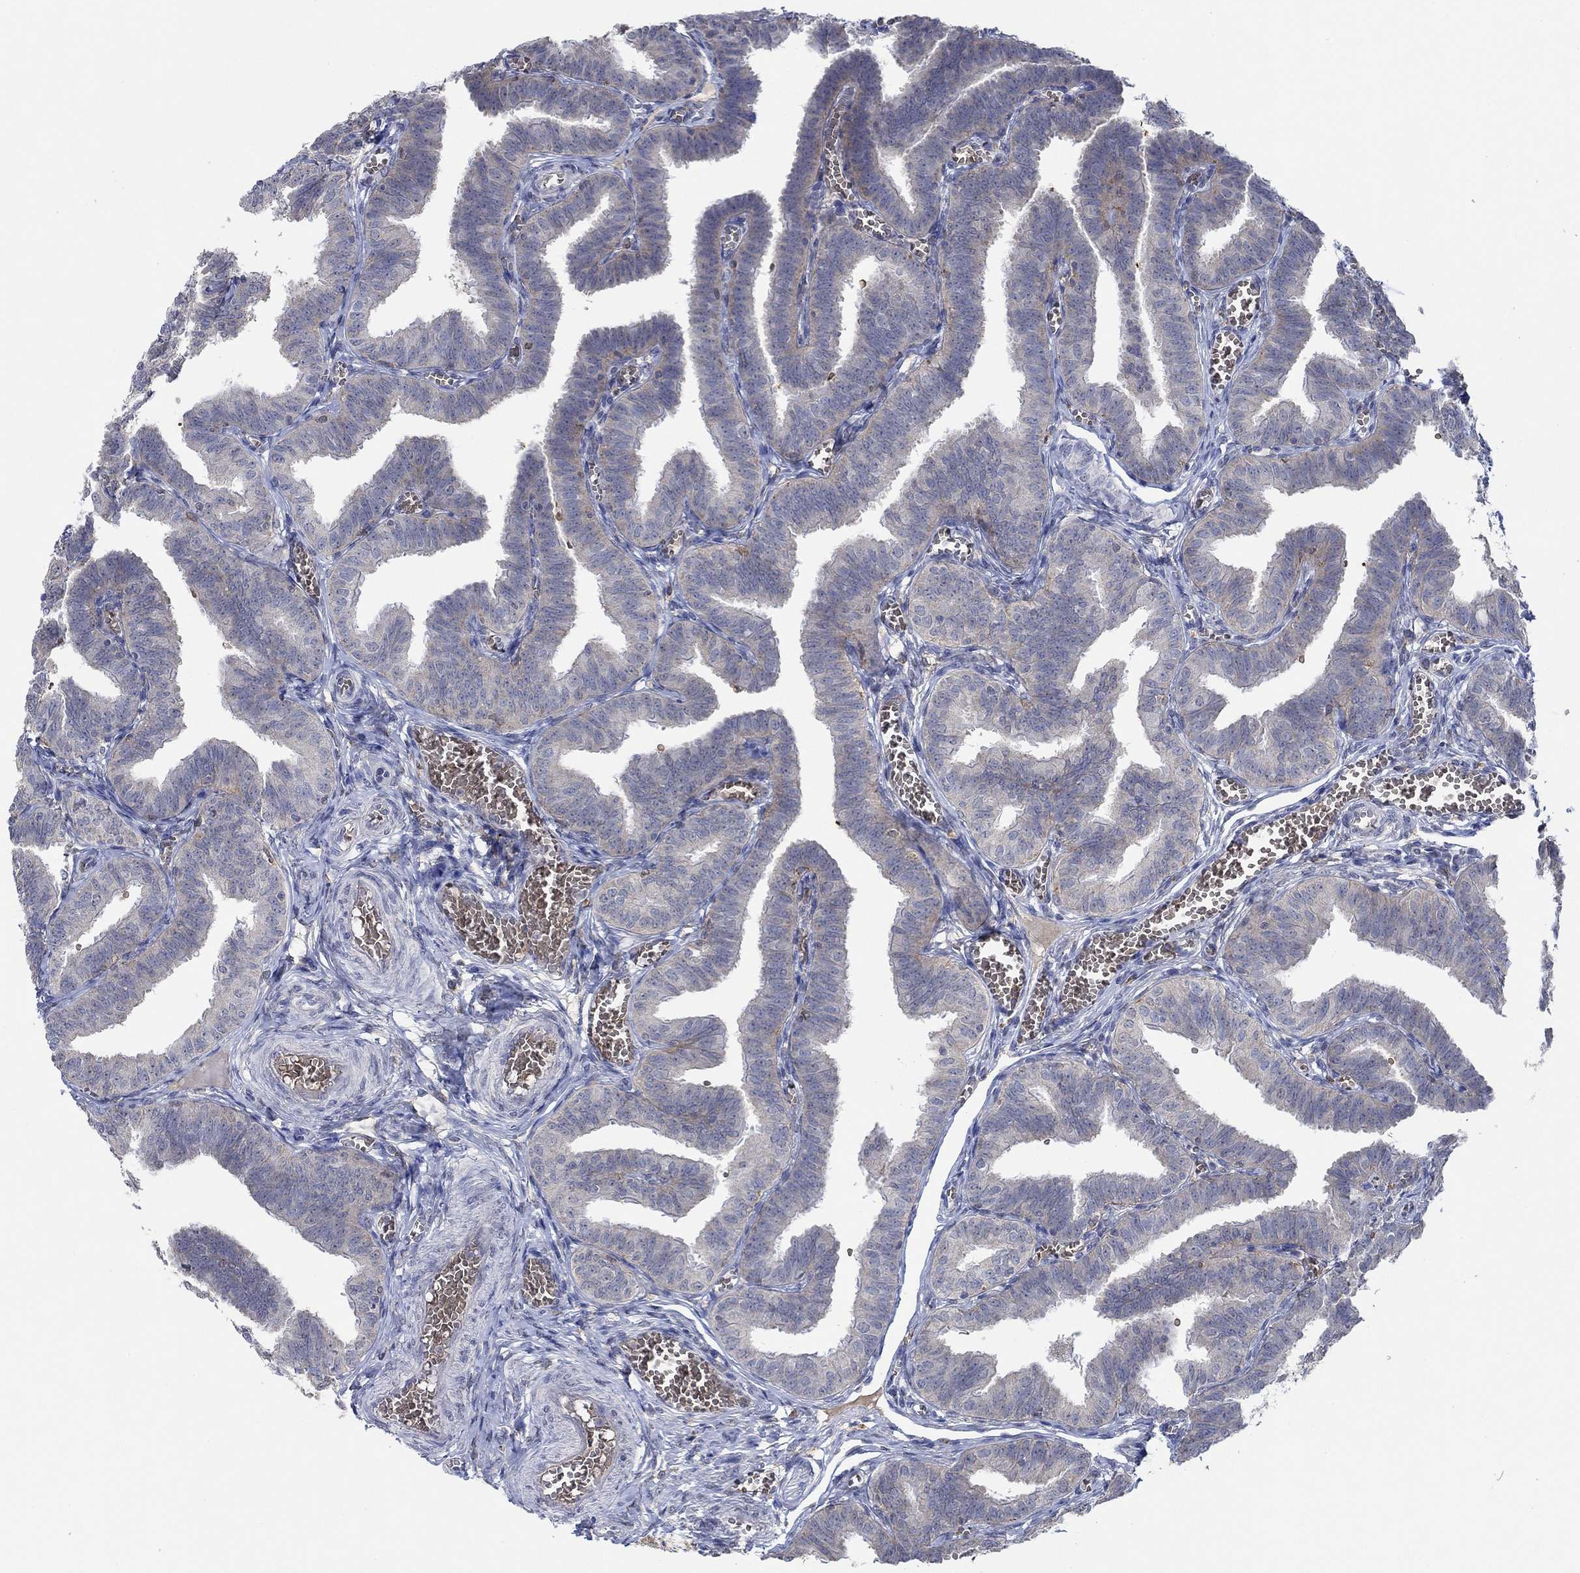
{"staining": {"intensity": "negative", "quantity": "none", "location": "none"}, "tissue": "fallopian tube", "cell_type": "Glandular cells", "image_type": "normal", "snomed": [{"axis": "morphology", "description": "Normal tissue, NOS"}, {"axis": "topography", "description": "Fallopian tube"}], "caption": "This is a histopathology image of immunohistochemistry (IHC) staining of unremarkable fallopian tube, which shows no expression in glandular cells.", "gene": "MPP1", "patient": {"sex": "female", "age": 25}}